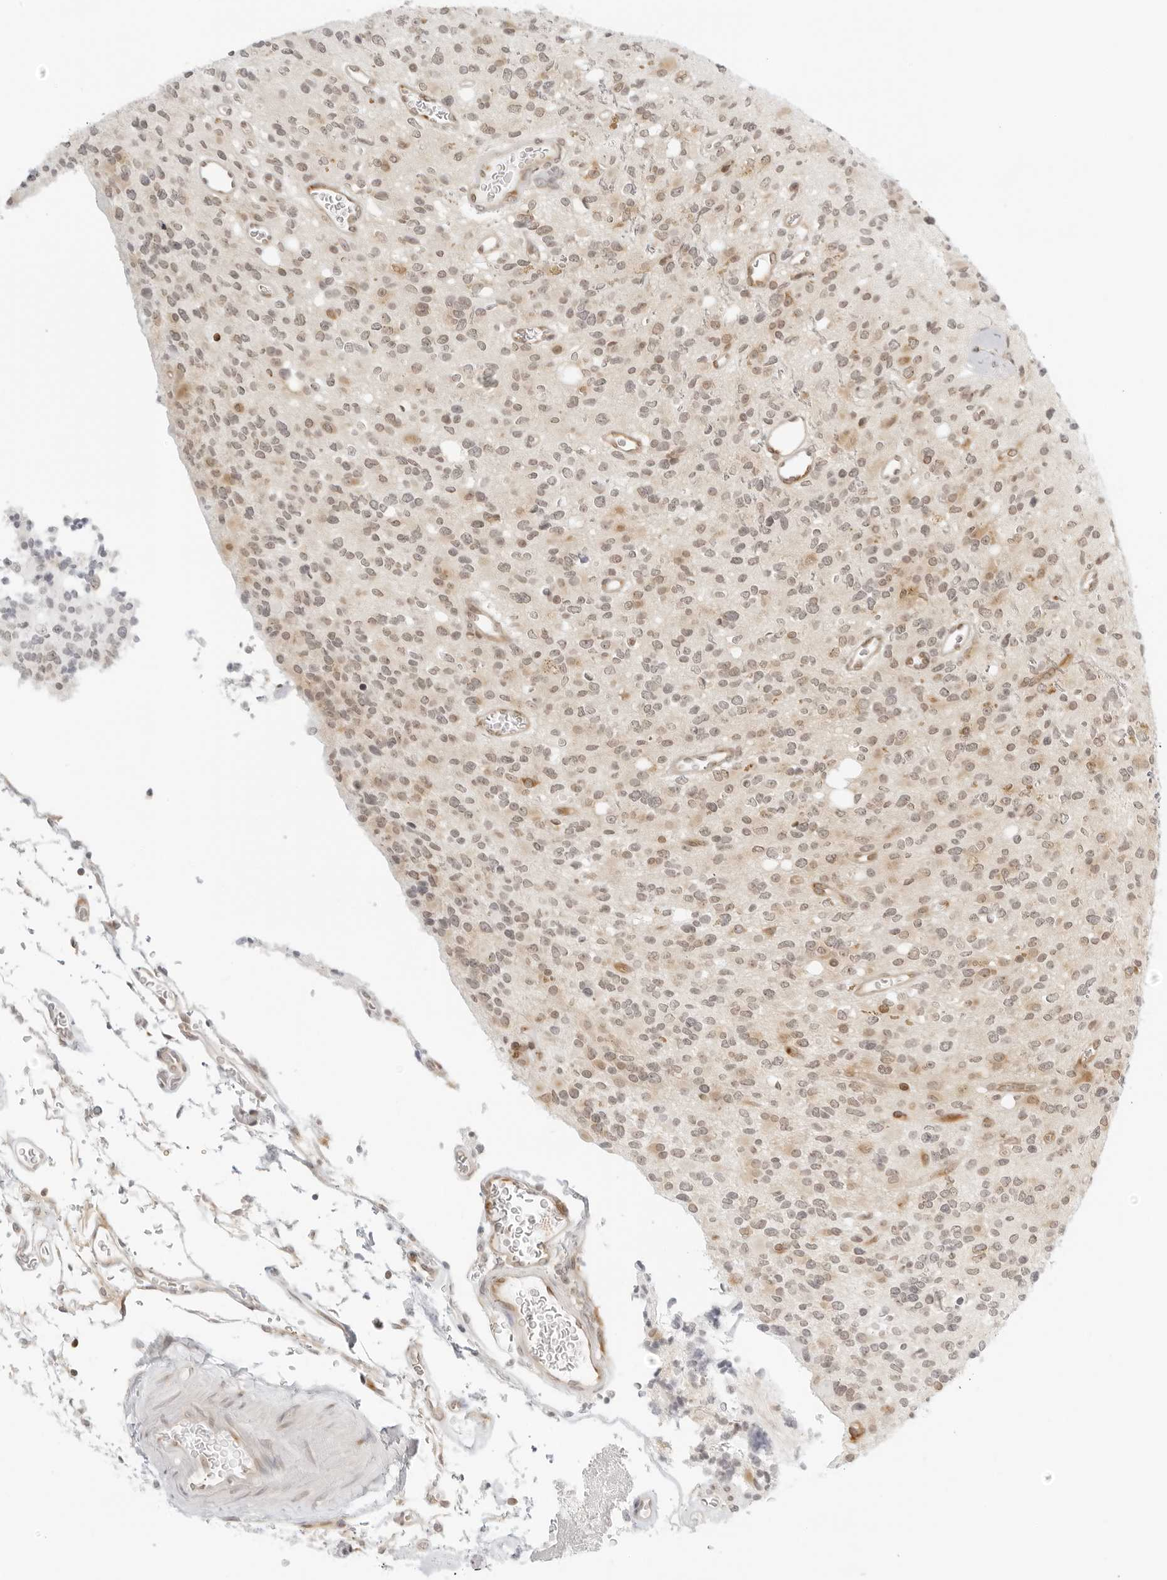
{"staining": {"intensity": "weak", "quantity": ">75%", "location": "cytoplasmic/membranous,nuclear"}, "tissue": "glioma", "cell_type": "Tumor cells", "image_type": "cancer", "snomed": [{"axis": "morphology", "description": "Glioma, malignant, High grade"}, {"axis": "topography", "description": "Brain"}], "caption": "A brown stain highlights weak cytoplasmic/membranous and nuclear expression of a protein in malignant high-grade glioma tumor cells.", "gene": "EIF4G1", "patient": {"sex": "male", "age": 34}}